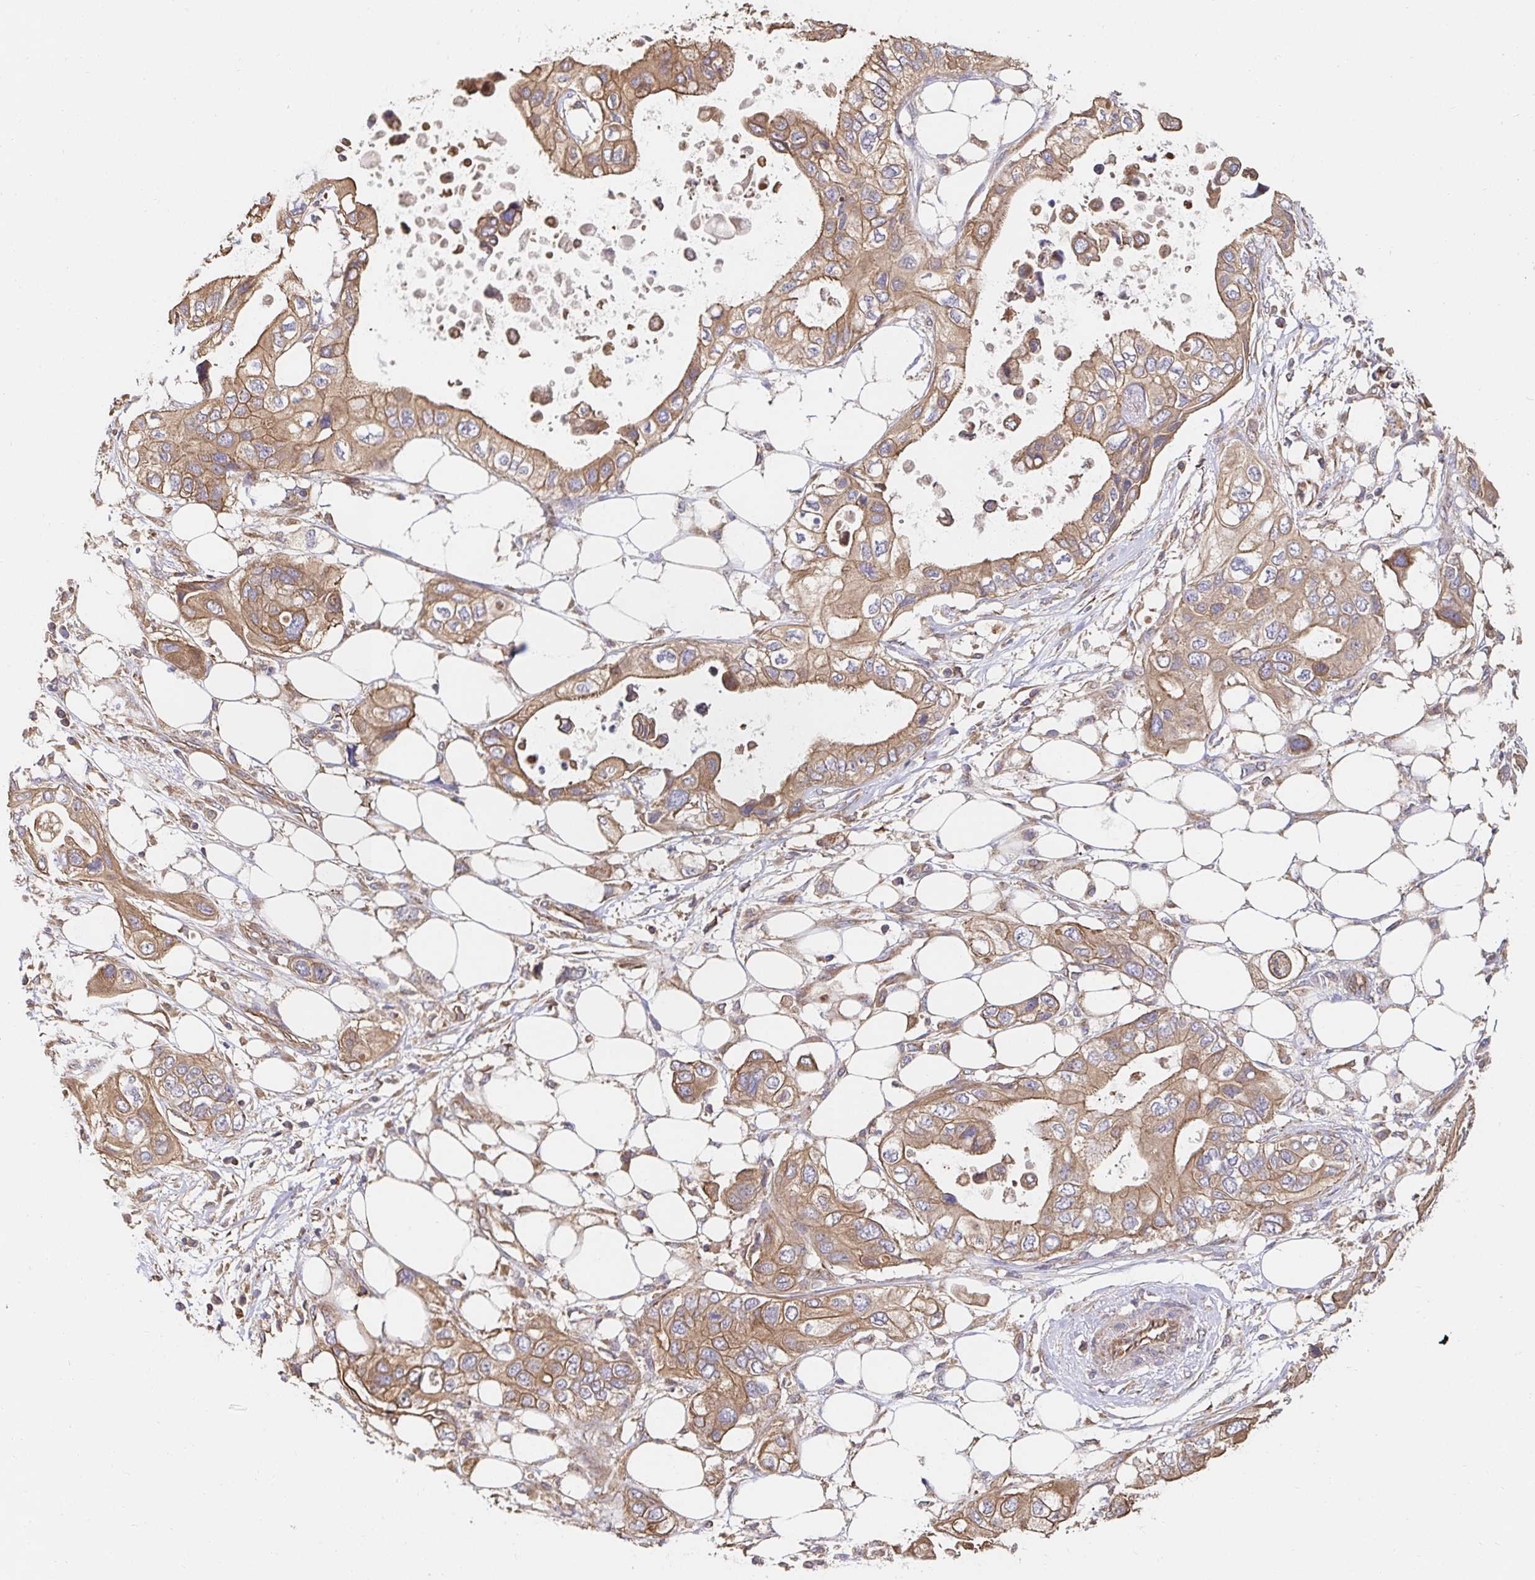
{"staining": {"intensity": "moderate", "quantity": ">75%", "location": "cytoplasmic/membranous"}, "tissue": "pancreatic cancer", "cell_type": "Tumor cells", "image_type": "cancer", "snomed": [{"axis": "morphology", "description": "Adenocarcinoma, NOS"}, {"axis": "topography", "description": "Pancreas"}], "caption": "Human pancreatic cancer (adenocarcinoma) stained for a protein (brown) reveals moderate cytoplasmic/membranous positive expression in approximately >75% of tumor cells.", "gene": "APBB1", "patient": {"sex": "female", "age": 63}}